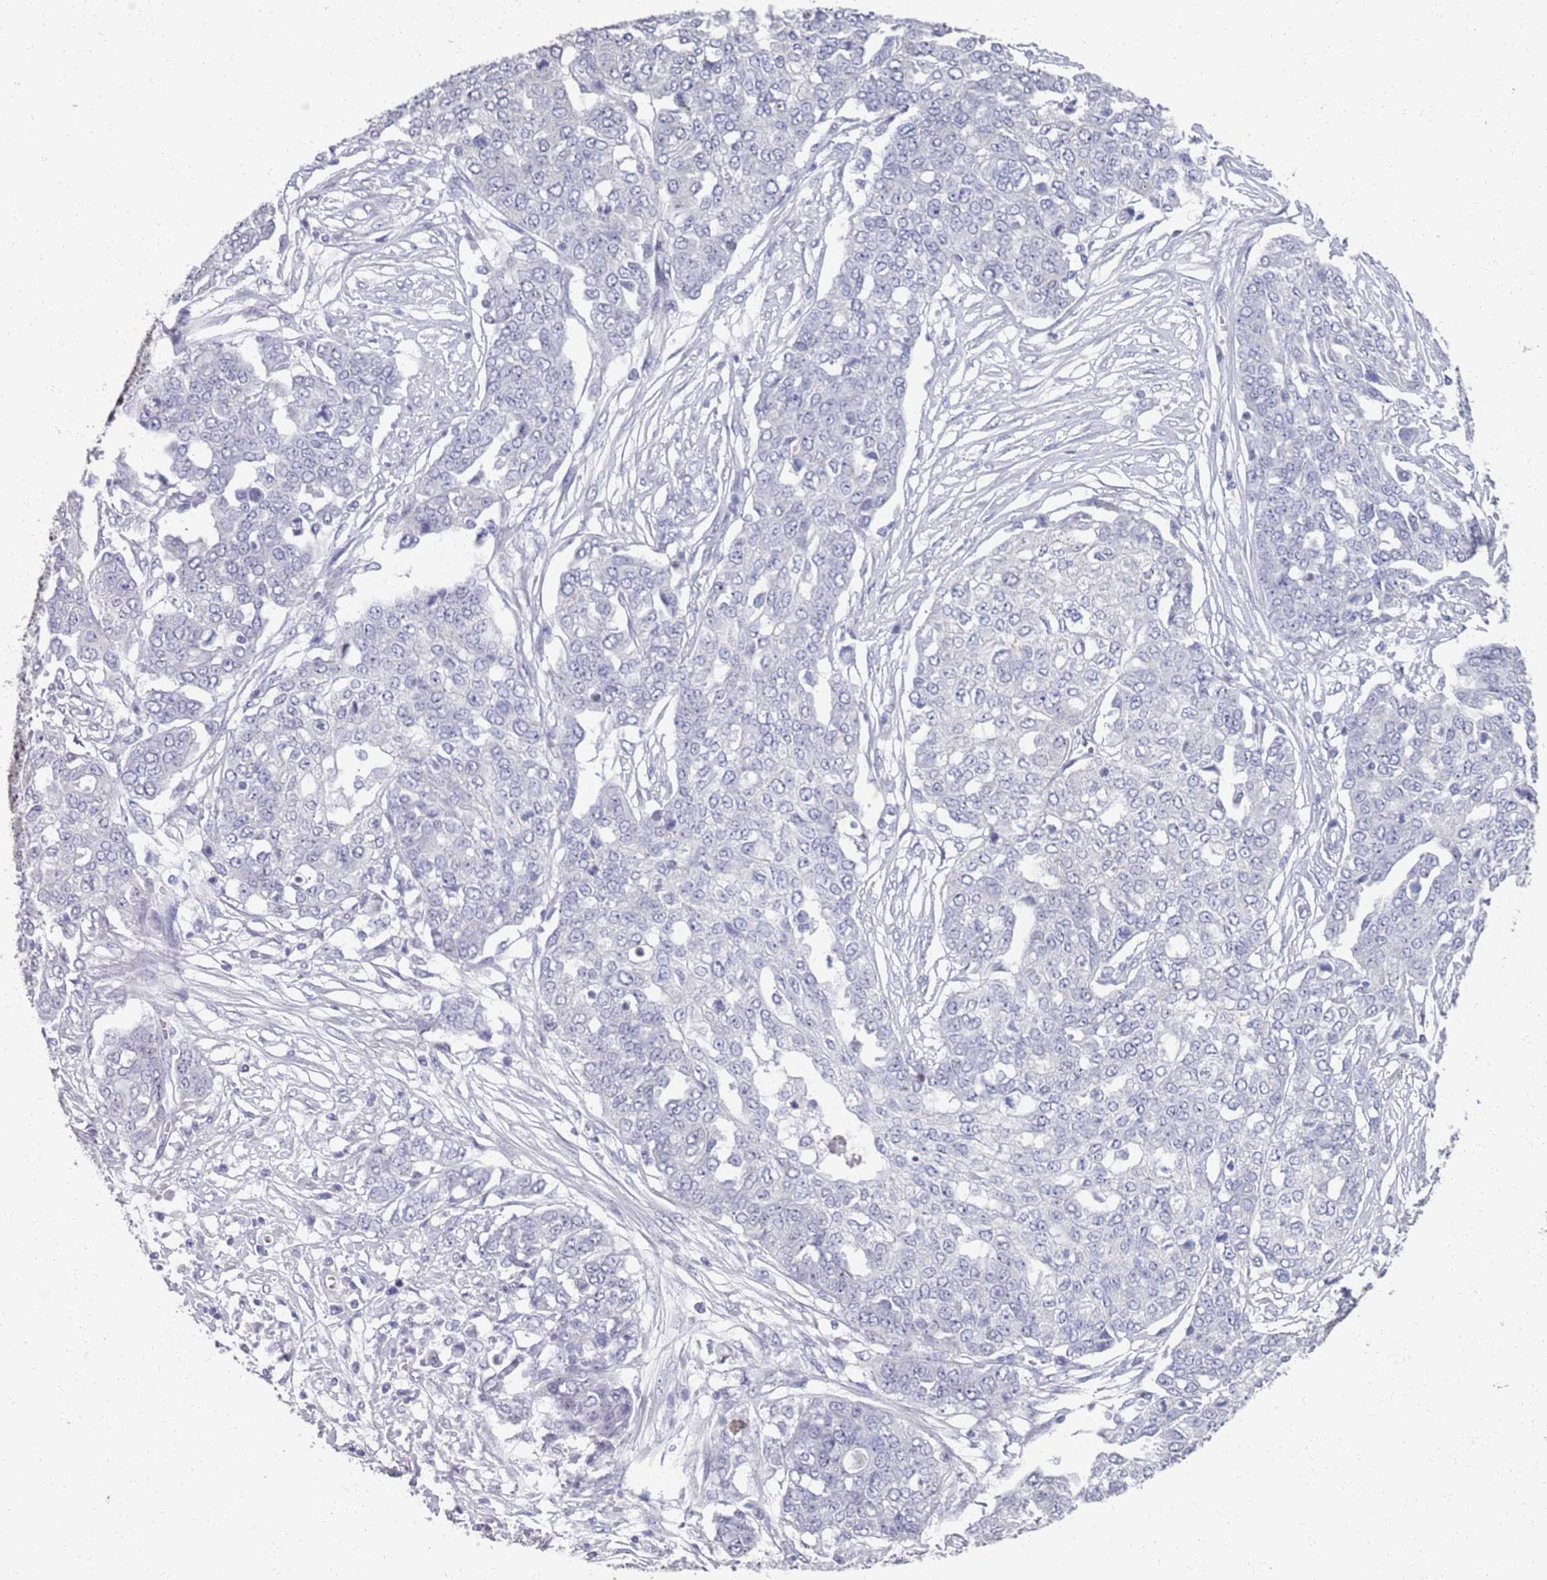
{"staining": {"intensity": "negative", "quantity": "none", "location": "none"}, "tissue": "ovarian cancer", "cell_type": "Tumor cells", "image_type": "cancer", "snomed": [{"axis": "morphology", "description": "Cystadenocarcinoma, serous, NOS"}, {"axis": "topography", "description": "Soft tissue"}, {"axis": "topography", "description": "Ovary"}], "caption": "This is an IHC photomicrograph of human ovarian serous cystadenocarcinoma. There is no positivity in tumor cells.", "gene": "SAMD1", "patient": {"sex": "female", "age": 57}}